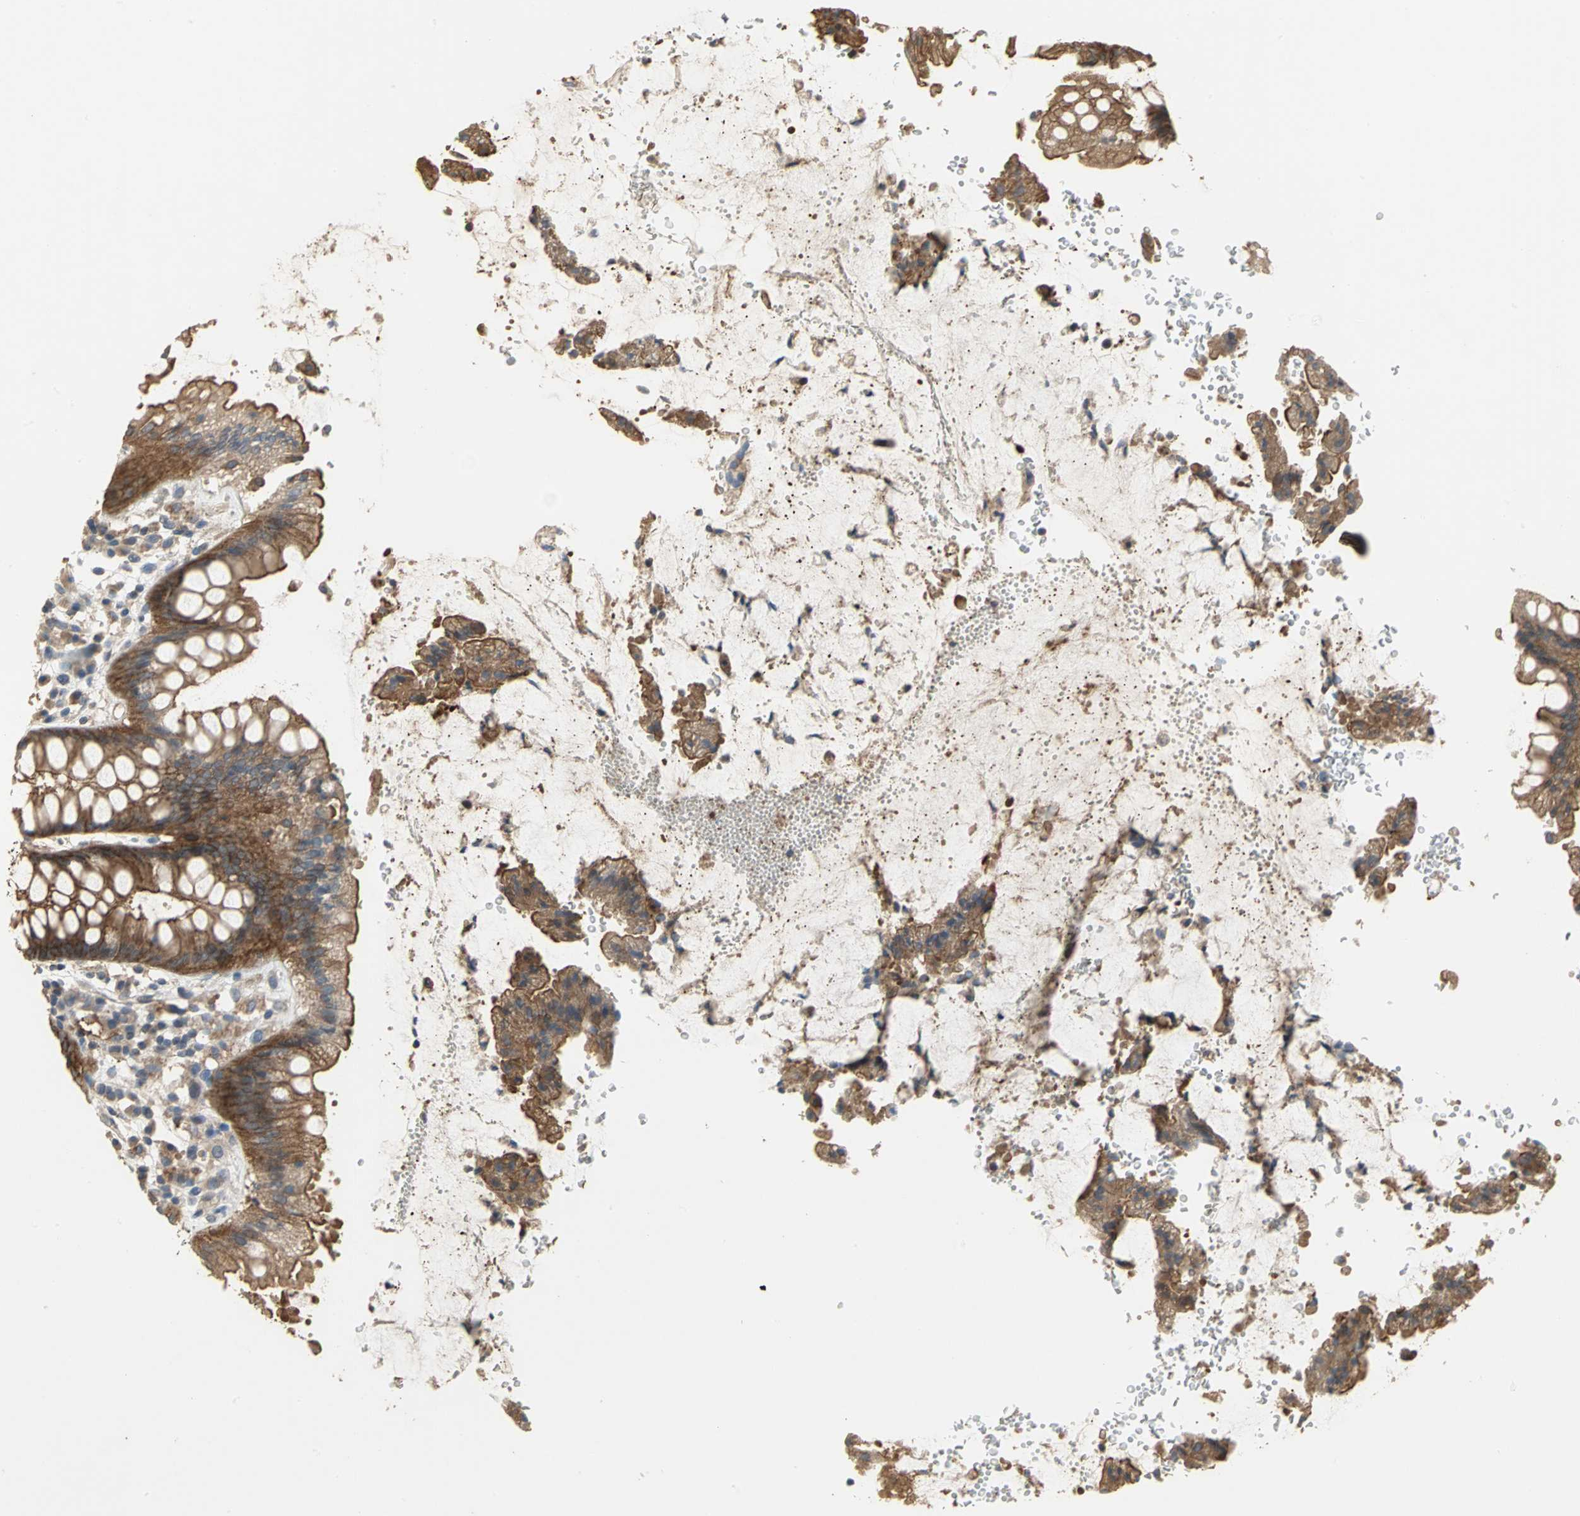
{"staining": {"intensity": "strong", "quantity": ">75%", "location": "cytoplasmic/membranous"}, "tissue": "rectum", "cell_type": "Glandular cells", "image_type": "normal", "snomed": [{"axis": "morphology", "description": "Normal tissue, NOS"}, {"axis": "topography", "description": "Rectum"}], "caption": "Immunohistochemistry (IHC) image of unremarkable rectum: rectum stained using IHC shows high levels of strong protein expression localized specifically in the cytoplasmic/membranous of glandular cells, appearing as a cytoplasmic/membranous brown color.", "gene": "MET", "patient": {"sex": "female", "age": 46}}